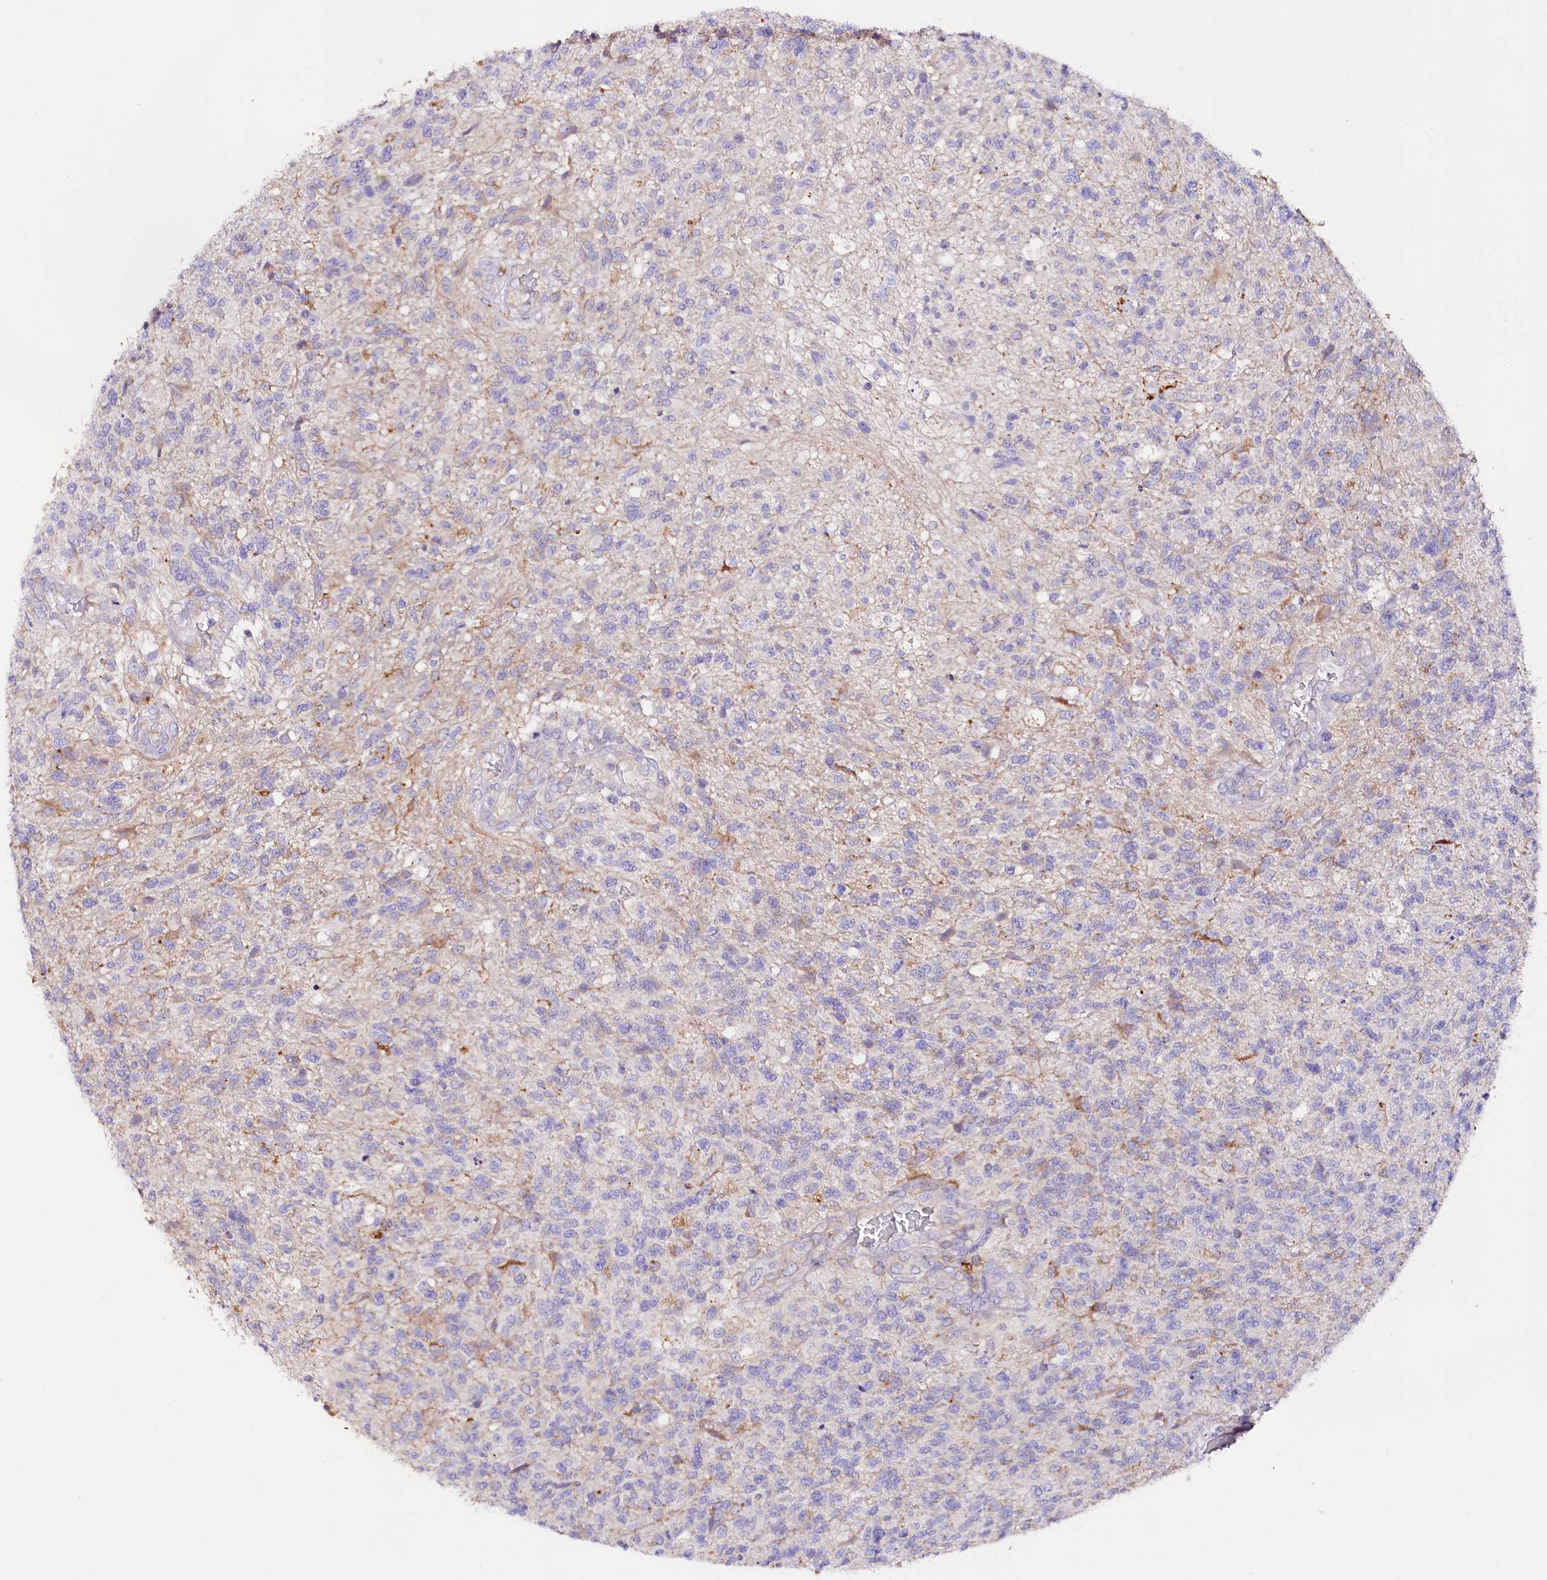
{"staining": {"intensity": "negative", "quantity": "none", "location": "none"}, "tissue": "glioma", "cell_type": "Tumor cells", "image_type": "cancer", "snomed": [{"axis": "morphology", "description": "Glioma, malignant, High grade"}, {"axis": "topography", "description": "Brain"}], "caption": "Immunohistochemistry (IHC) of human glioma demonstrates no positivity in tumor cells. The staining was performed using DAB (3,3'-diaminobenzidine) to visualize the protein expression in brown, while the nuclei were stained in blue with hematoxylin (Magnification: 20x).", "gene": "SACM1L", "patient": {"sex": "male", "age": 56}}